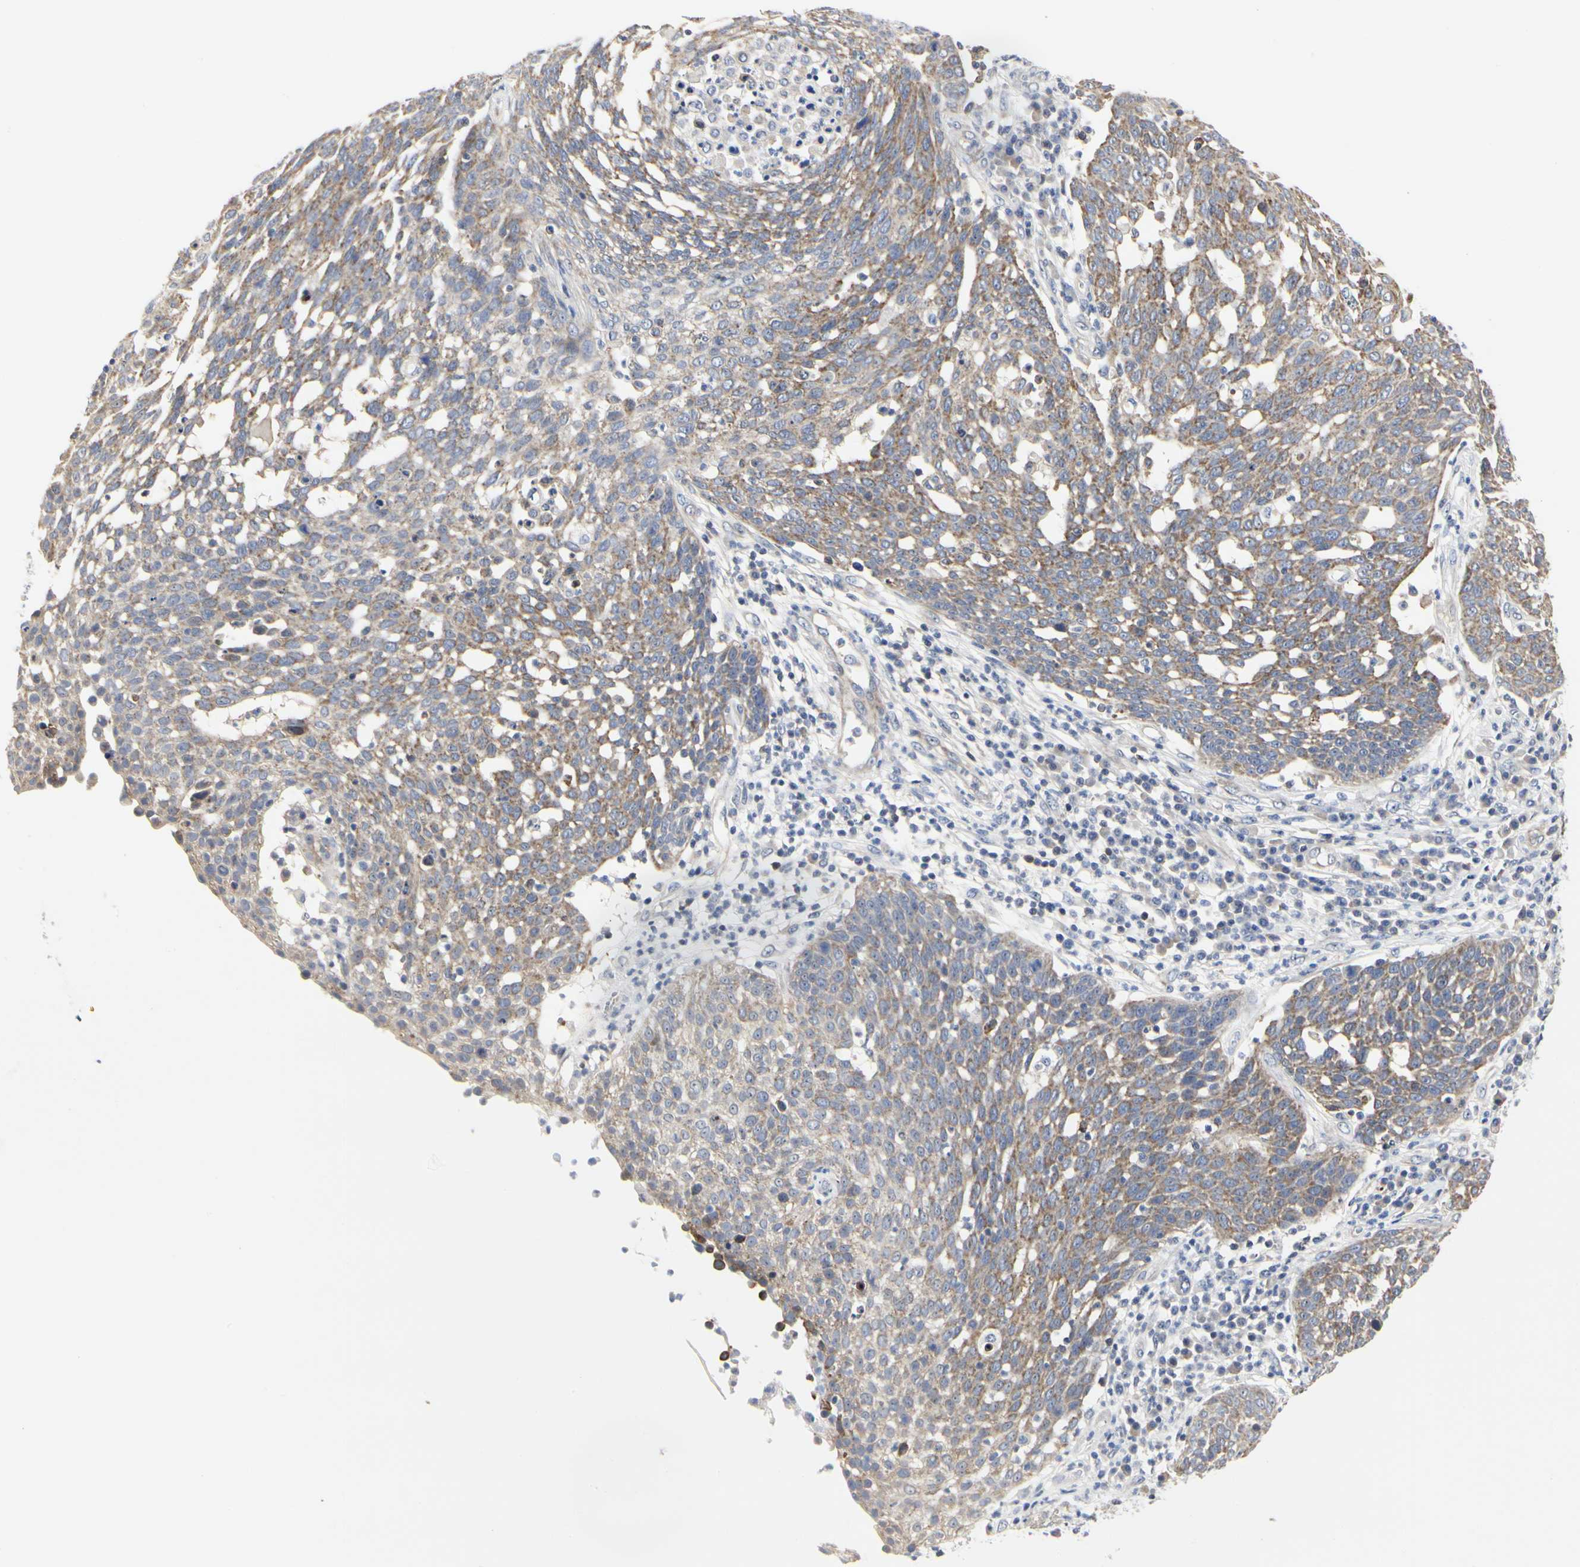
{"staining": {"intensity": "moderate", "quantity": "25%-75%", "location": "cytoplasmic/membranous"}, "tissue": "cervical cancer", "cell_type": "Tumor cells", "image_type": "cancer", "snomed": [{"axis": "morphology", "description": "Squamous cell carcinoma, NOS"}, {"axis": "topography", "description": "Cervix"}], "caption": "The histopathology image exhibits immunohistochemical staining of cervical squamous cell carcinoma. There is moderate cytoplasmic/membranous expression is appreciated in approximately 25%-75% of tumor cells.", "gene": "SHANK2", "patient": {"sex": "female", "age": 34}}